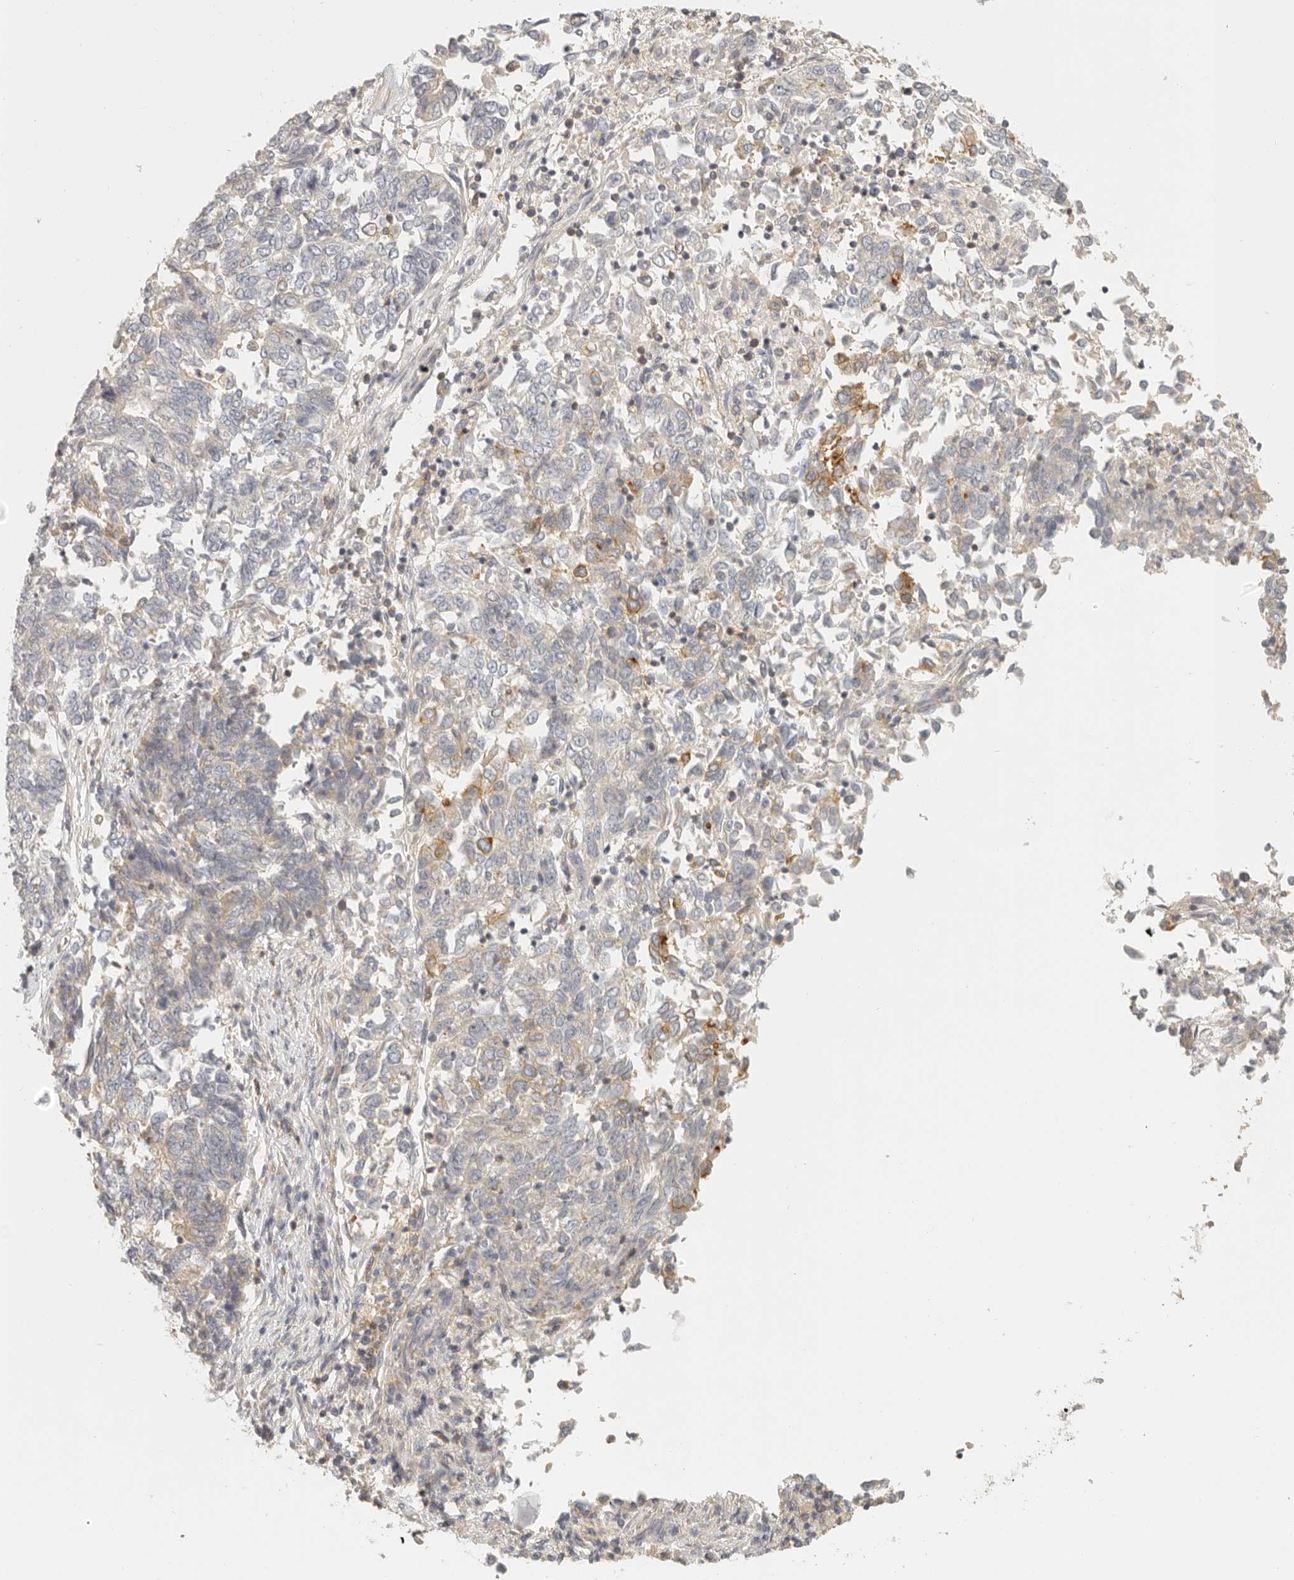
{"staining": {"intensity": "moderate", "quantity": "<25%", "location": "cytoplasmic/membranous"}, "tissue": "endometrial cancer", "cell_type": "Tumor cells", "image_type": "cancer", "snomed": [{"axis": "morphology", "description": "Adenocarcinoma, NOS"}, {"axis": "topography", "description": "Endometrium"}], "caption": "This photomicrograph displays immunohistochemistry (IHC) staining of endometrial cancer, with low moderate cytoplasmic/membranous positivity in approximately <25% of tumor cells.", "gene": "ANXA9", "patient": {"sex": "female", "age": 80}}